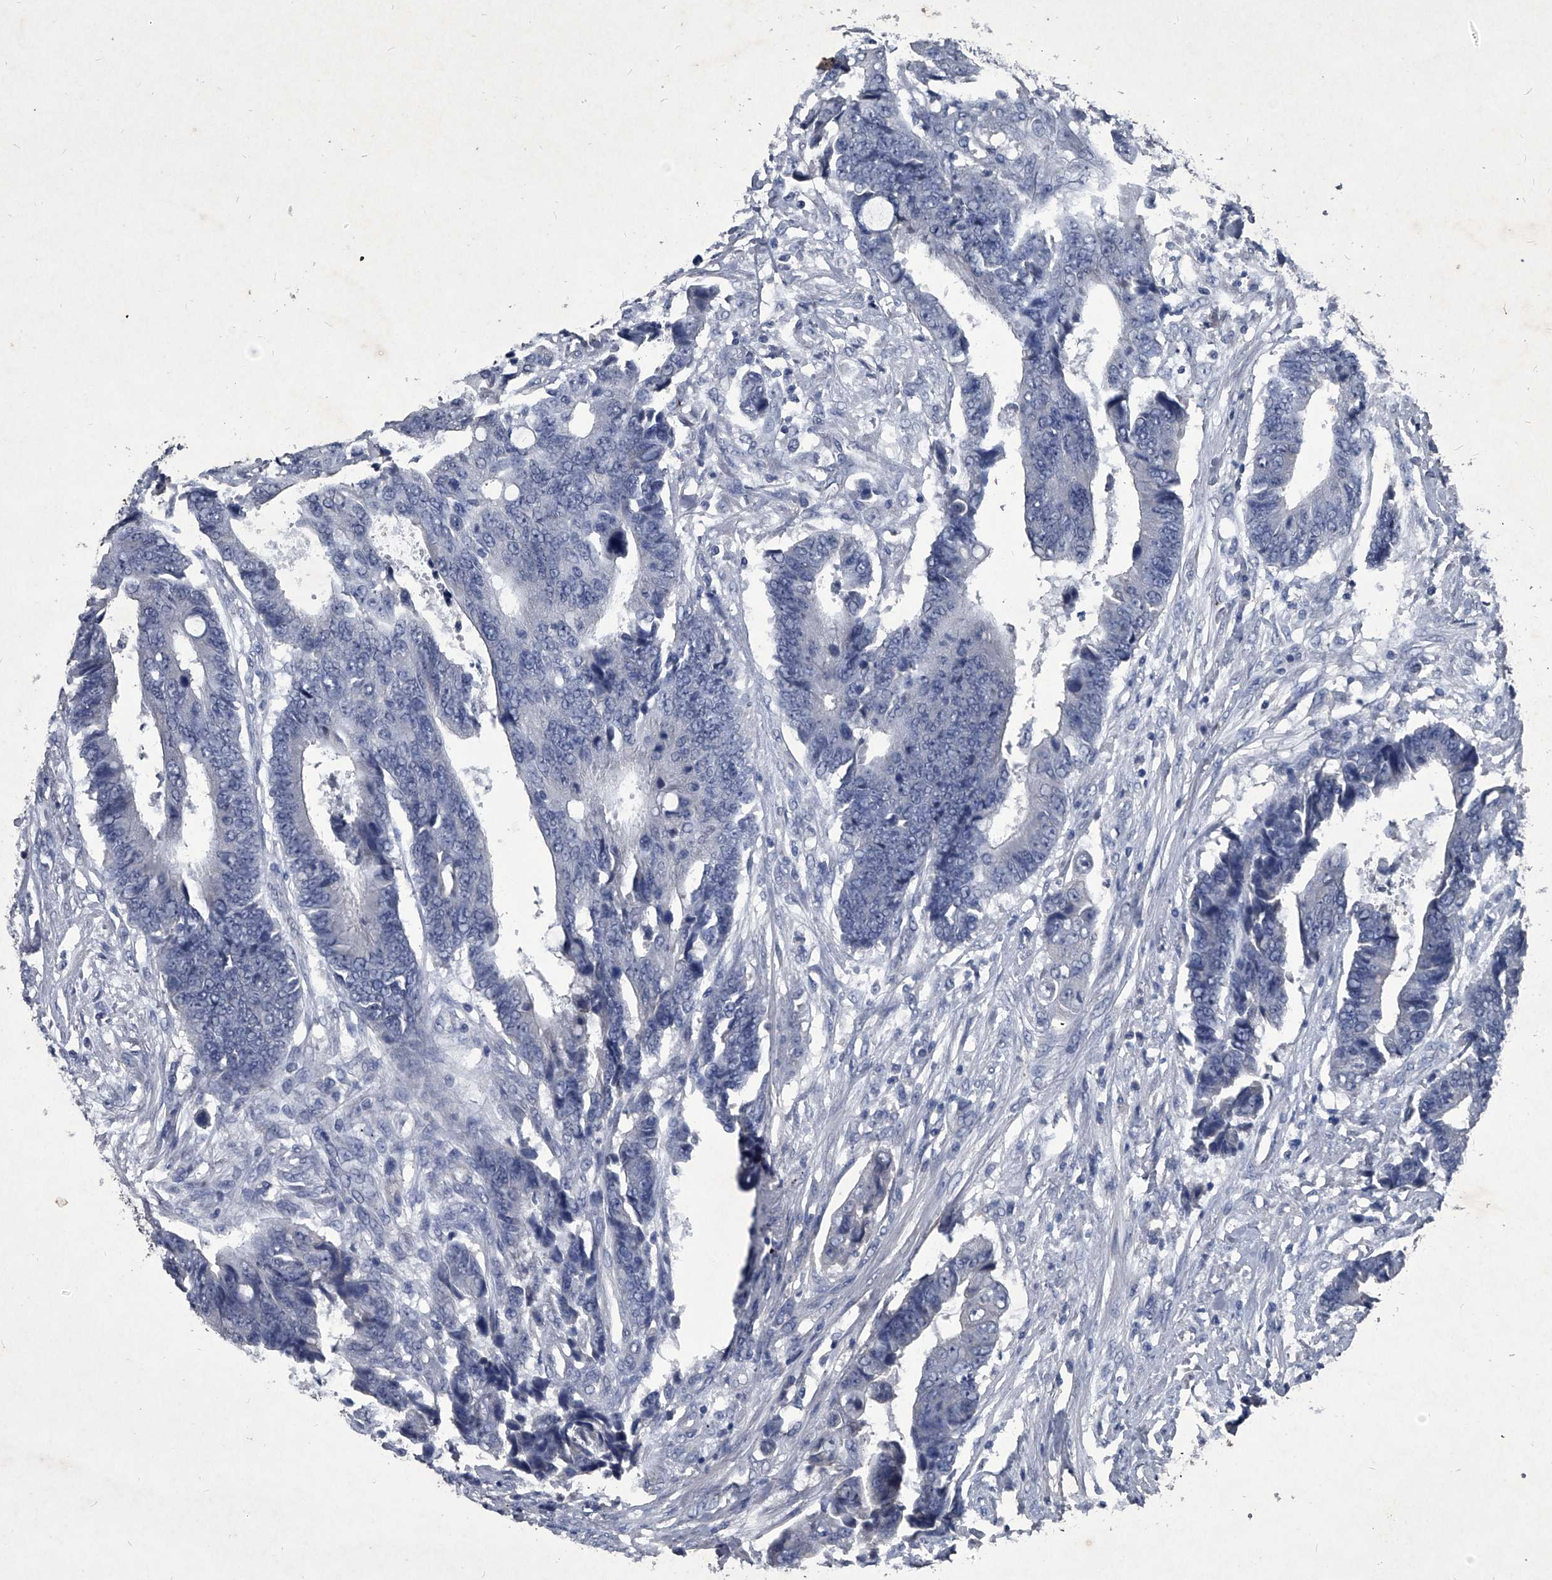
{"staining": {"intensity": "negative", "quantity": "none", "location": "none"}, "tissue": "colorectal cancer", "cell_type": "Tumor cells", "image_type": "cancer", "snomed": [{"axis": "morphology", "description": "Adenocarcinoma, NOS"}, {"axis": "topography", "description": "Rectum"}], "caption": "IHC of human colorectal cancer shows no expression in tumor cells.", "gene": "MAPKAP1", "patient": {"sex": "male", "age": 84}}